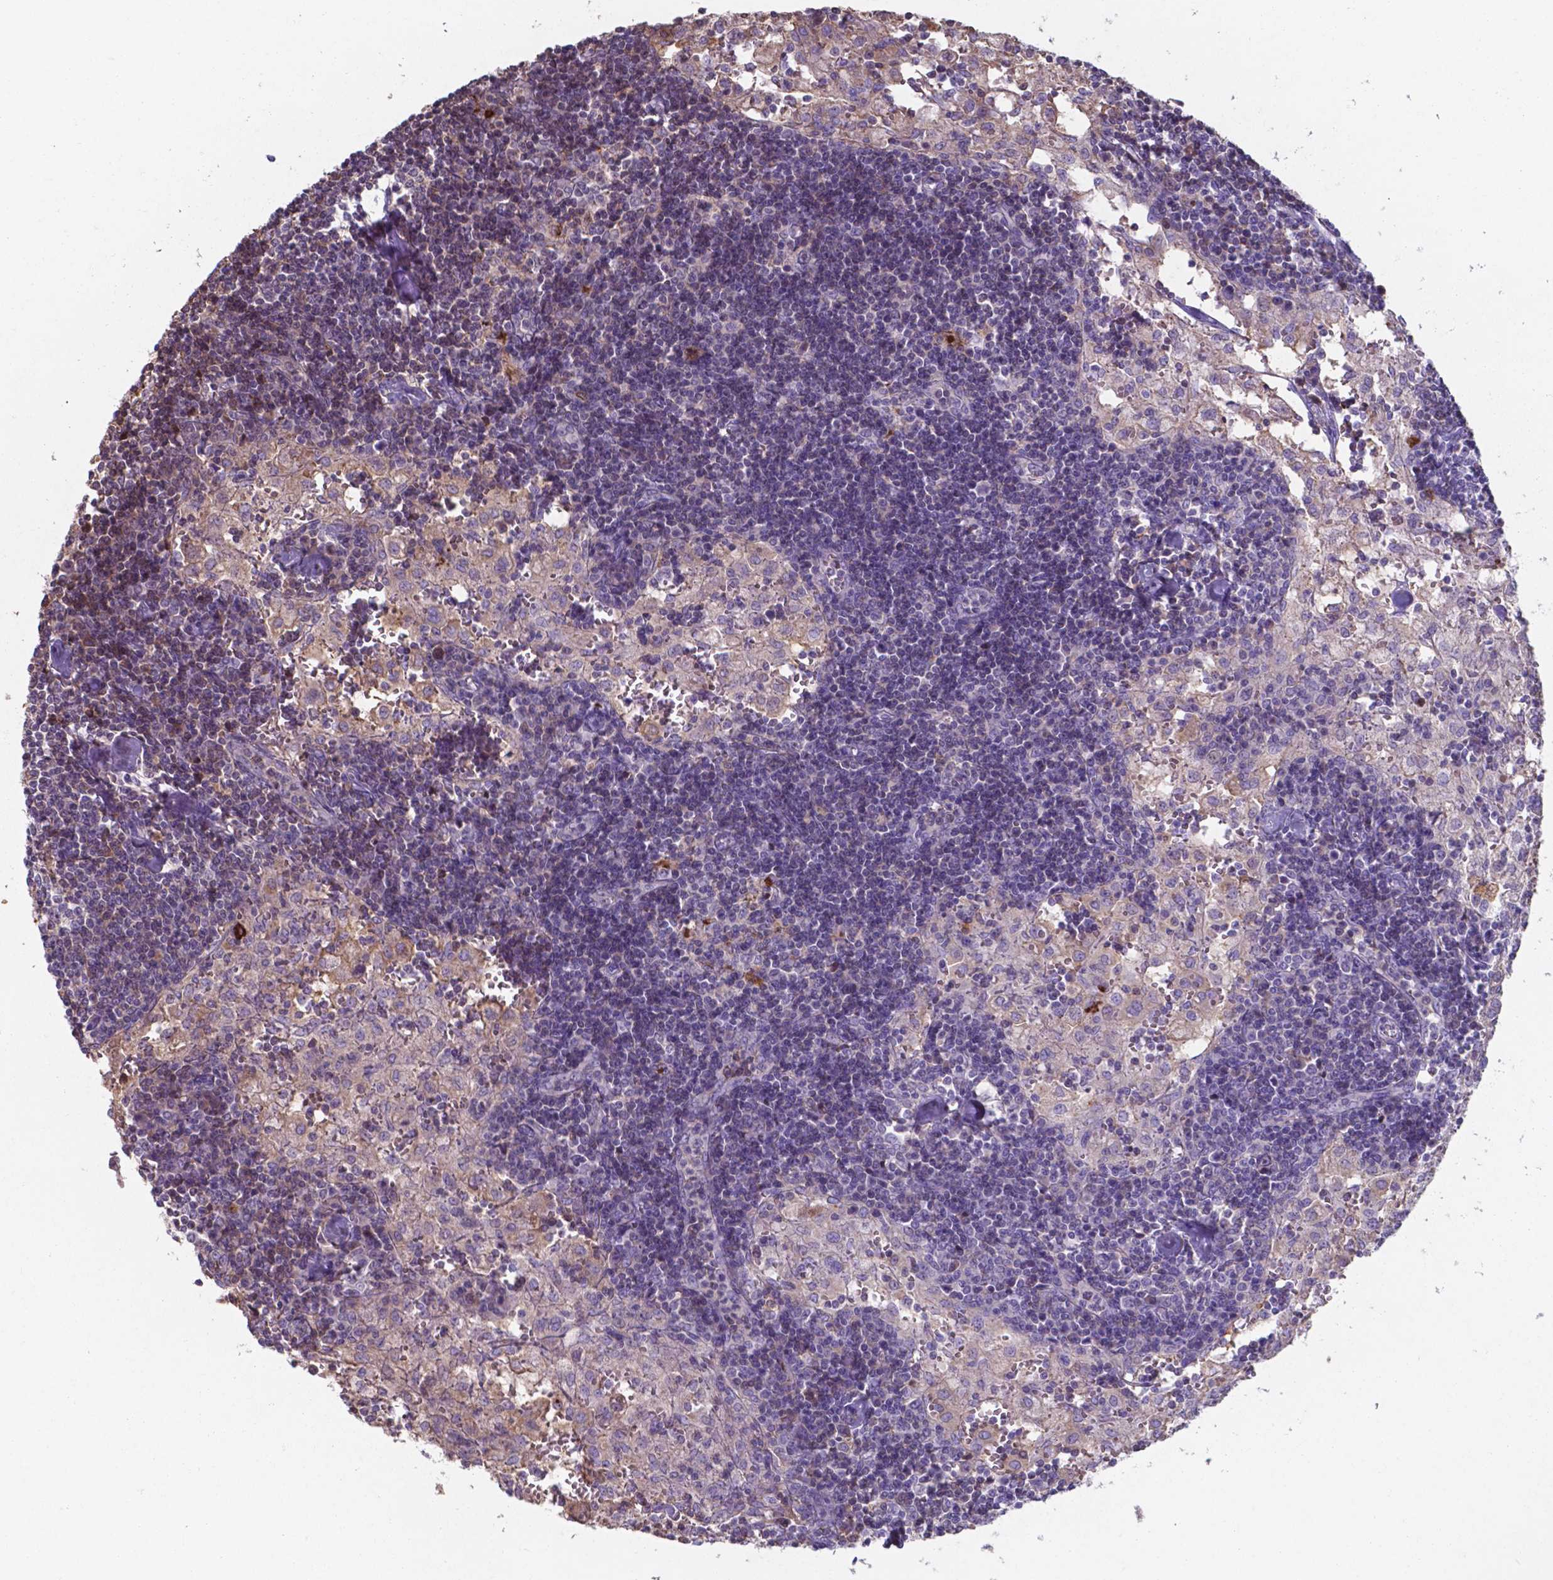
{"staining": {"intensity": "negative", "quantity": "none", "location": "none"}, "tissue": "lymph node", "cell_type": "Germinal center cells", "image_type": "normal", "snomed": [{"axis": "morphology", "description": "Normal tissue, NOS"}, {"axis": "topography", "description": "Lymph node"}], "caption": "Lymph node stained for a protein using IHC demonstrates no positivity germinal center cells.", "gene": "SERPINA1", "patient": {"sex": "male", "age": 55}}